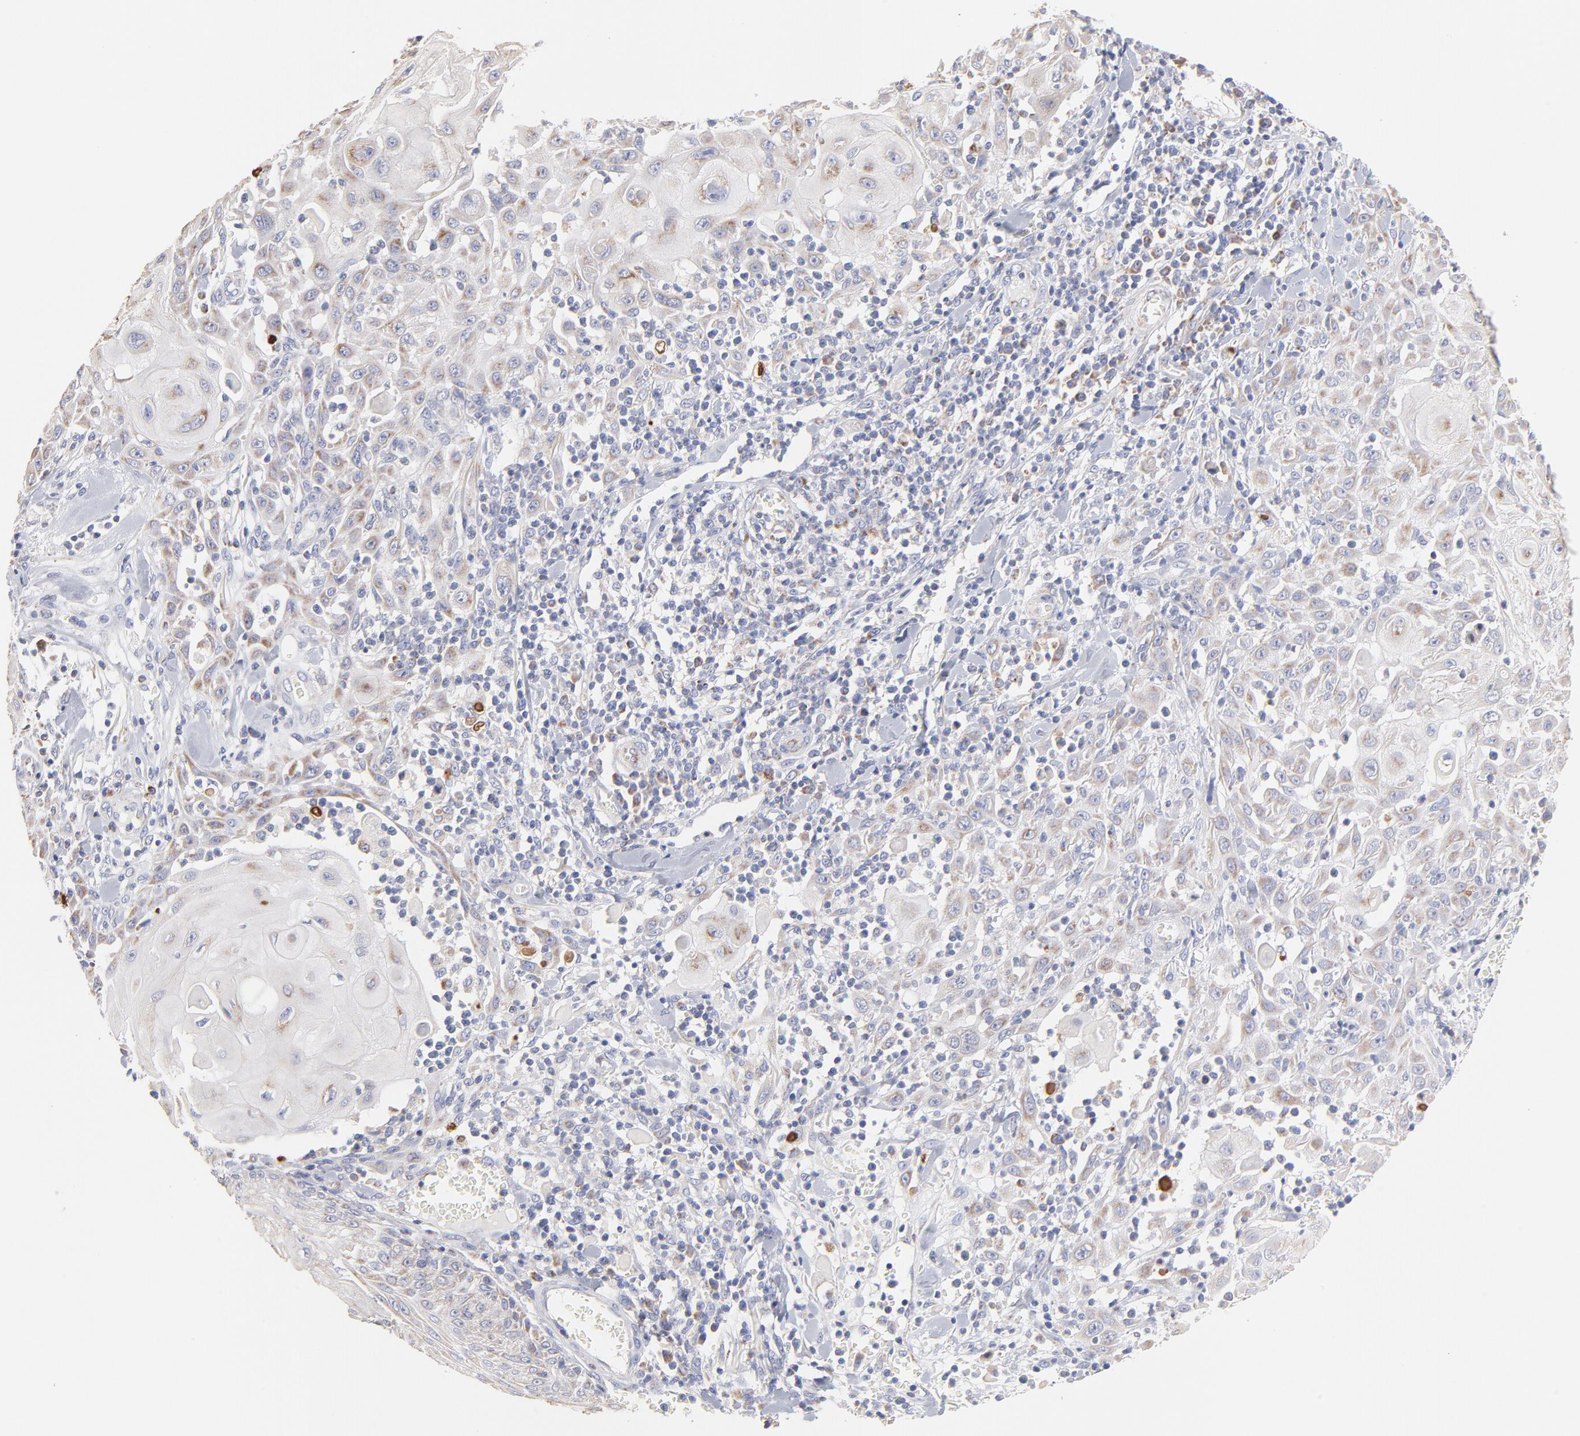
{"staining": {"intensity": "negative", "quantity": "none", "location": "none"}, "tissue": "skin cancer", "cell_type": "Tumor cells", "image_type": "cancer", "snomed": [{"axis": "morphology", "description": "Squamous cell carcinoma, NOS"}, {"axis": "topography", "description": "Skin"}], "caption": "The image exhibits no significant staining in tumor cells of skin squamous cell carcinoma.", "gene": "TIMM8A", "patient": {"sex": "male", "age": 24}}